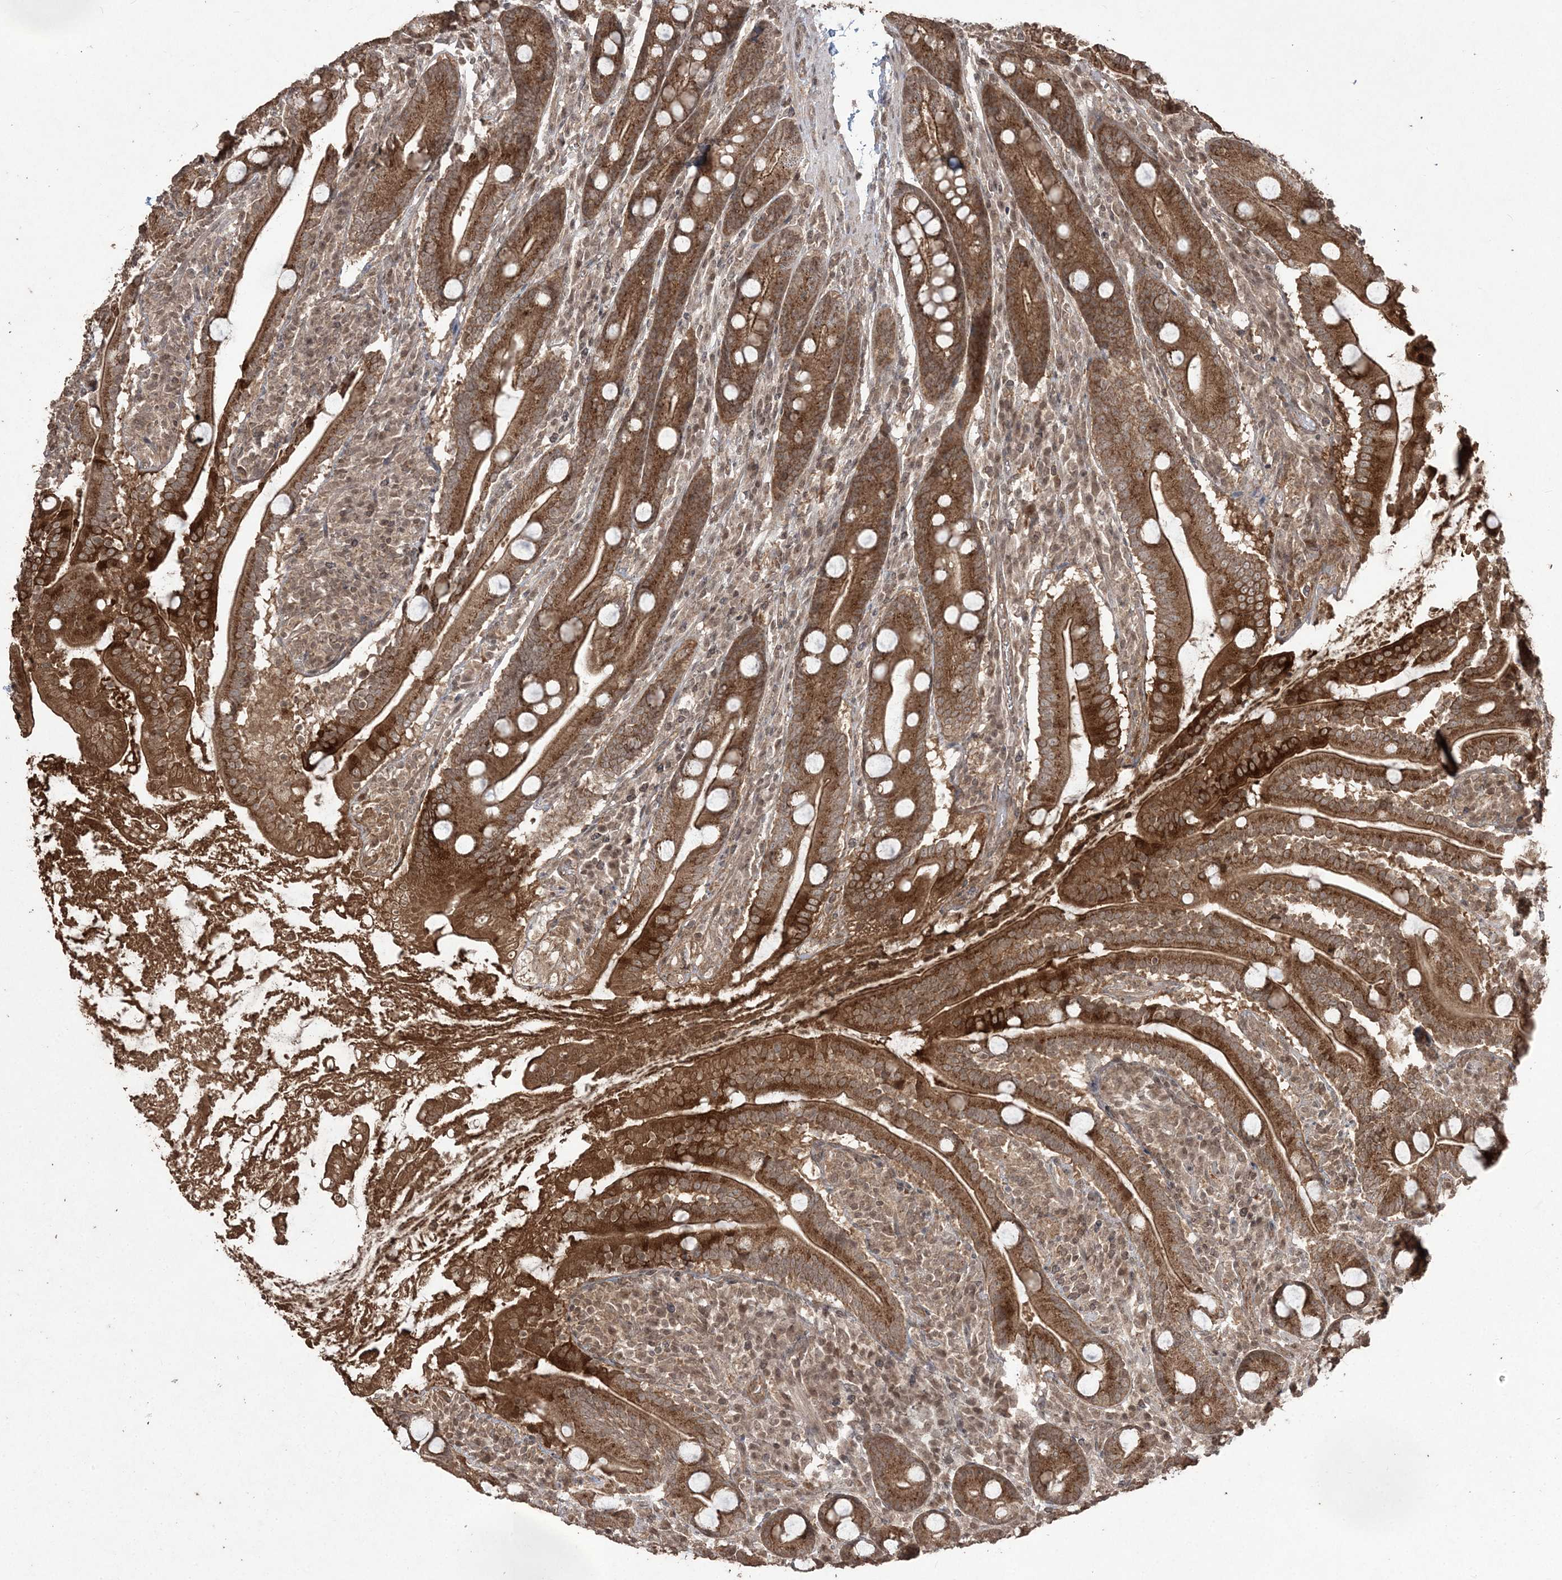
{"staining": {"intensity": "strong", "quantity": ">75%", "location": "cytoplasmic/membranous"}, "tissue": "duodenum", "cell_type": "Glandular cells", "image_type": "normal", "snomed": [{"axis": "morphology", "description": "Normal tissue, NOS"}, {"axis": "topography", "description": "Duodenum"}], "caption": "Approximately >75% of glandular cells in normal duodenum reveal strong cytoplasmic/membranous protein positivity as visualized by brown immunohistochemical staining.", "gene": "EHHADH", "patient": {"sex": "male", "age": 35}}